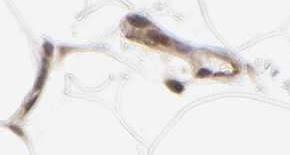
{"staining": {"intensity": "weak", "quantity": ">75%", "location": "cytoplasmic/membranous"}, "tissue": "adipose tissue", "cell_type": "Adipocytes", "image_type": "normal", "snomed": [{"axis": "morphology", "description": "Normal tissue, NOS"}, {"axis": "topography", "description": "Breast"}, {"axis": "topography", "description": "Soft tissue"}], "caption": "Adipose tissue stained for a protein (brown) shows weak cytoplasmic/membranous positive expression in approximately >75% of adipocytes.", "gene": "PRKAB1", "patient": {"sex": "female", "age": 25}}